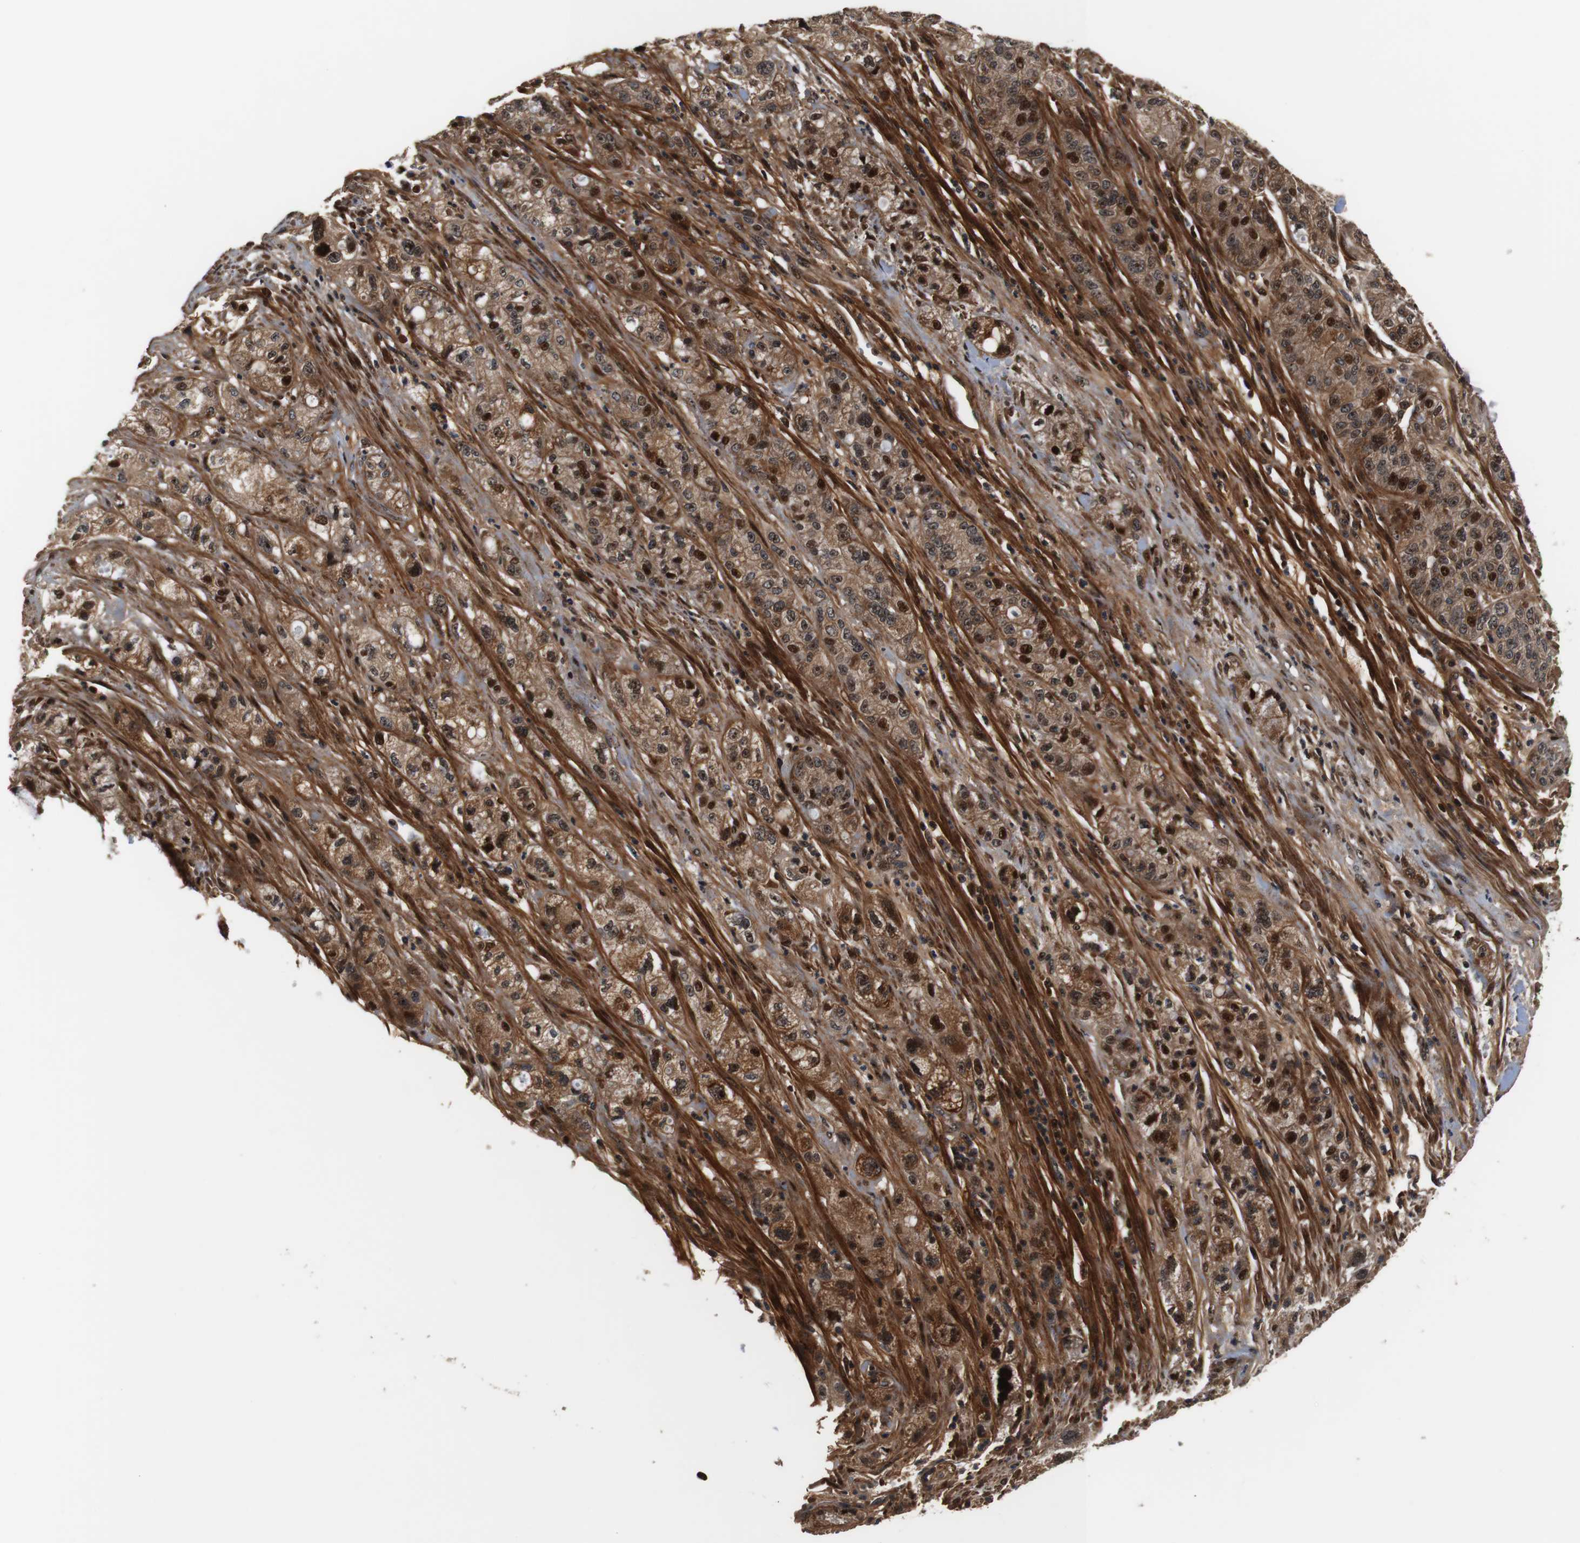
{"staining": {"intensity": "moderate", "quantity": ">75%", "location": "cytoplasmic/membranous,nuclear"}, "tissue": "pancreatic cancer", "cell_type": "Tumor cells", "image_type": "cancer", "snomed": [{"axis": "morphology", "description": "Adenocarcinoma, NOS"}, {"axis": "topography", "description": "Pancreas"}], "caption": "Protein expression analysis of human adenocarcinoma (pancreatic) reveals moderate cytoplasmic/membranous and nuclear positivity in about >75% of tumor cells.", "gene": "LRP4", "patient": {"sex": "female", "age": 78}}